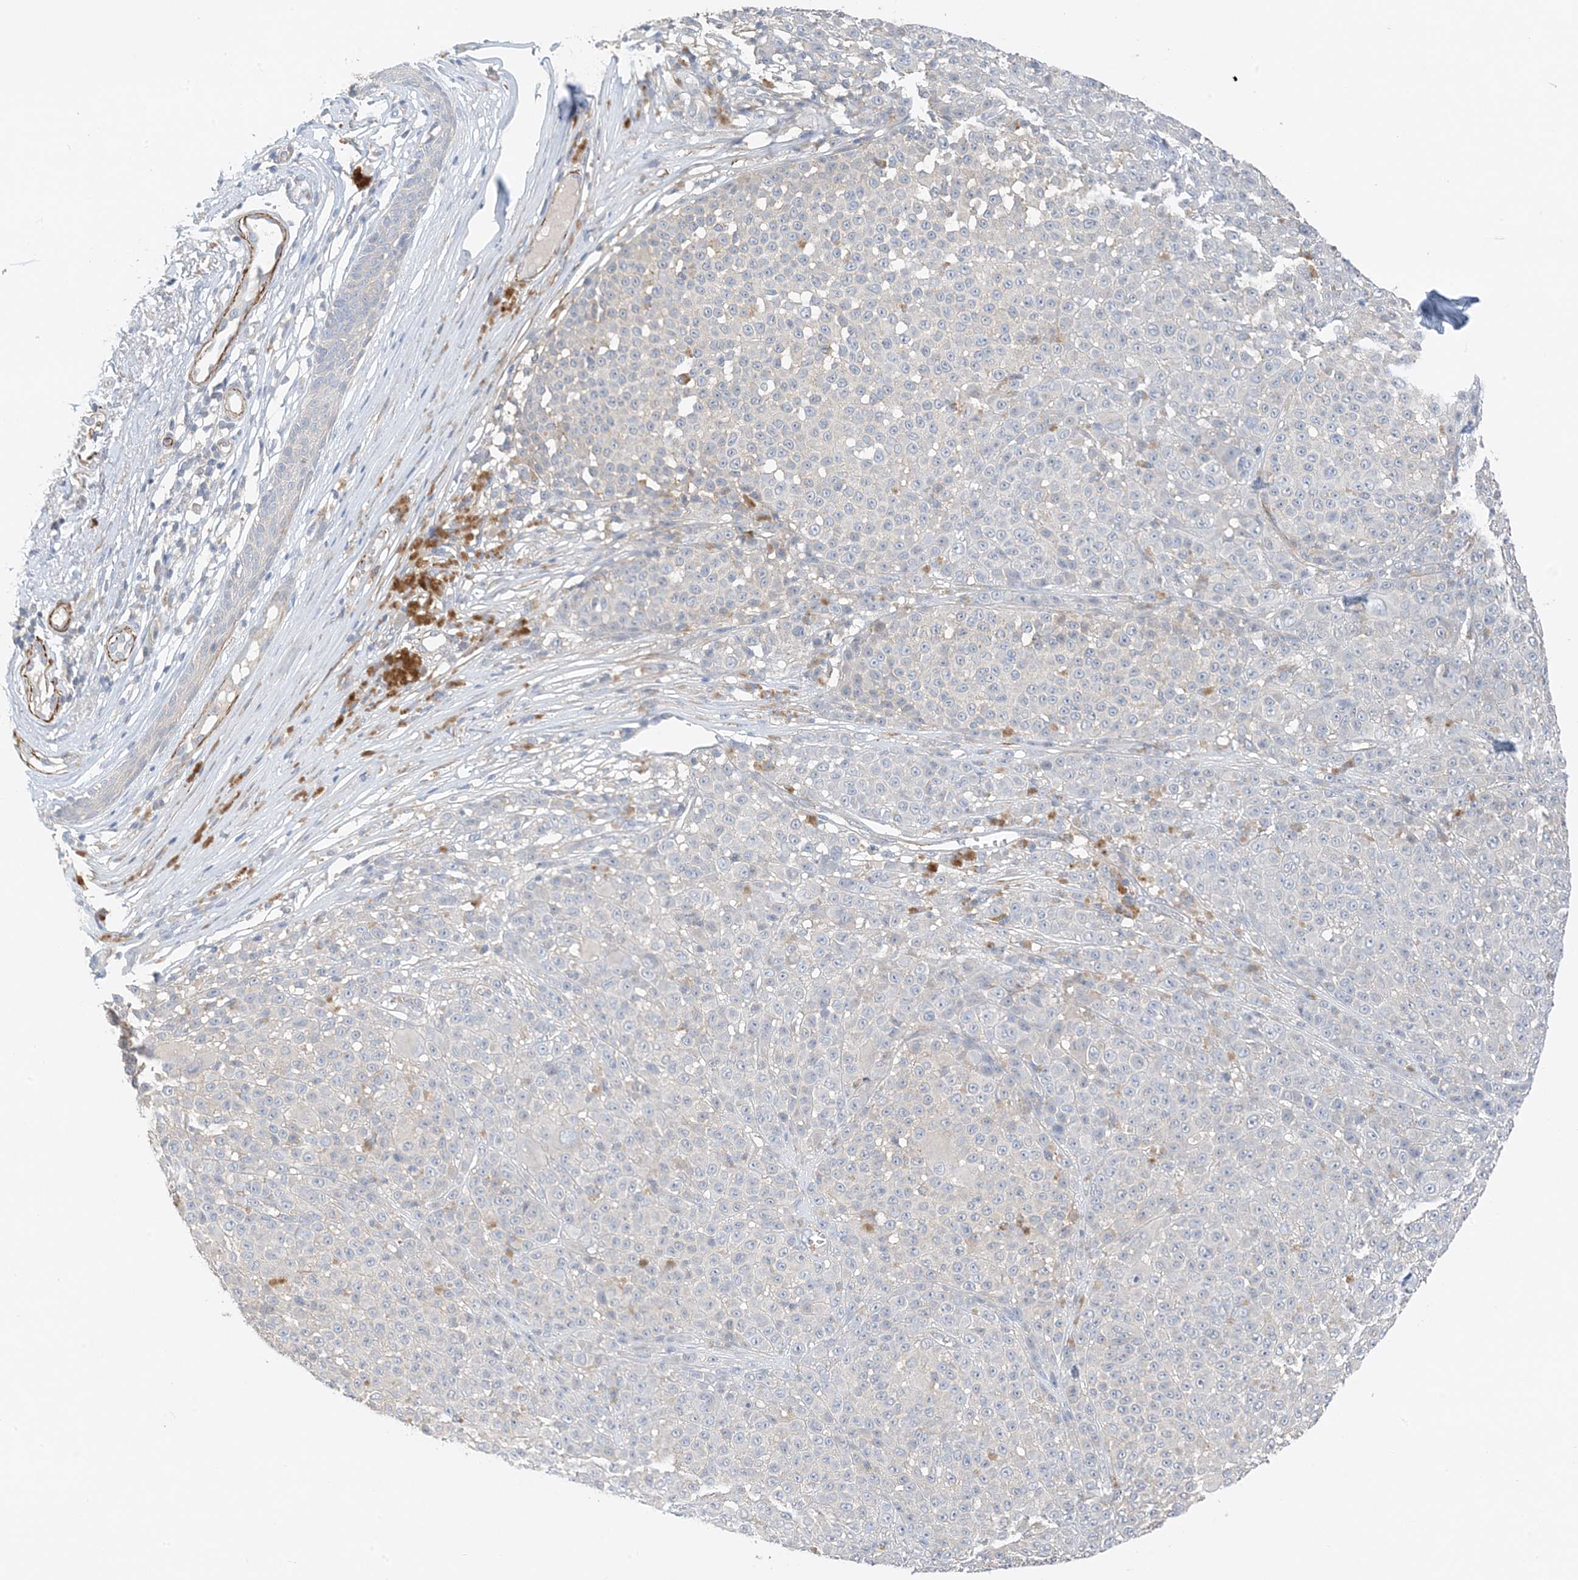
{"staining": {"intensity": "negative", "quantity": "none", "location": "none"}, "tissue": "melanoma", "cell_type": "Tumor cells", "image_type": "cancer", "snomed": [{"axis": "morphology", "description": "Malignant melanoma, NOS"}, {"axis": "topography", "description": "Skin"}], "caption": "Immunohistochemistry photomicrograph of human malignant melanoma stained for a protein (brown), which exhibits no expression in tumor cells. (Immunohistochemistry, brightfield microscopy, high magnification).", "gene": "KIFBP", "patient": {"sex": "female", "age": 94}}